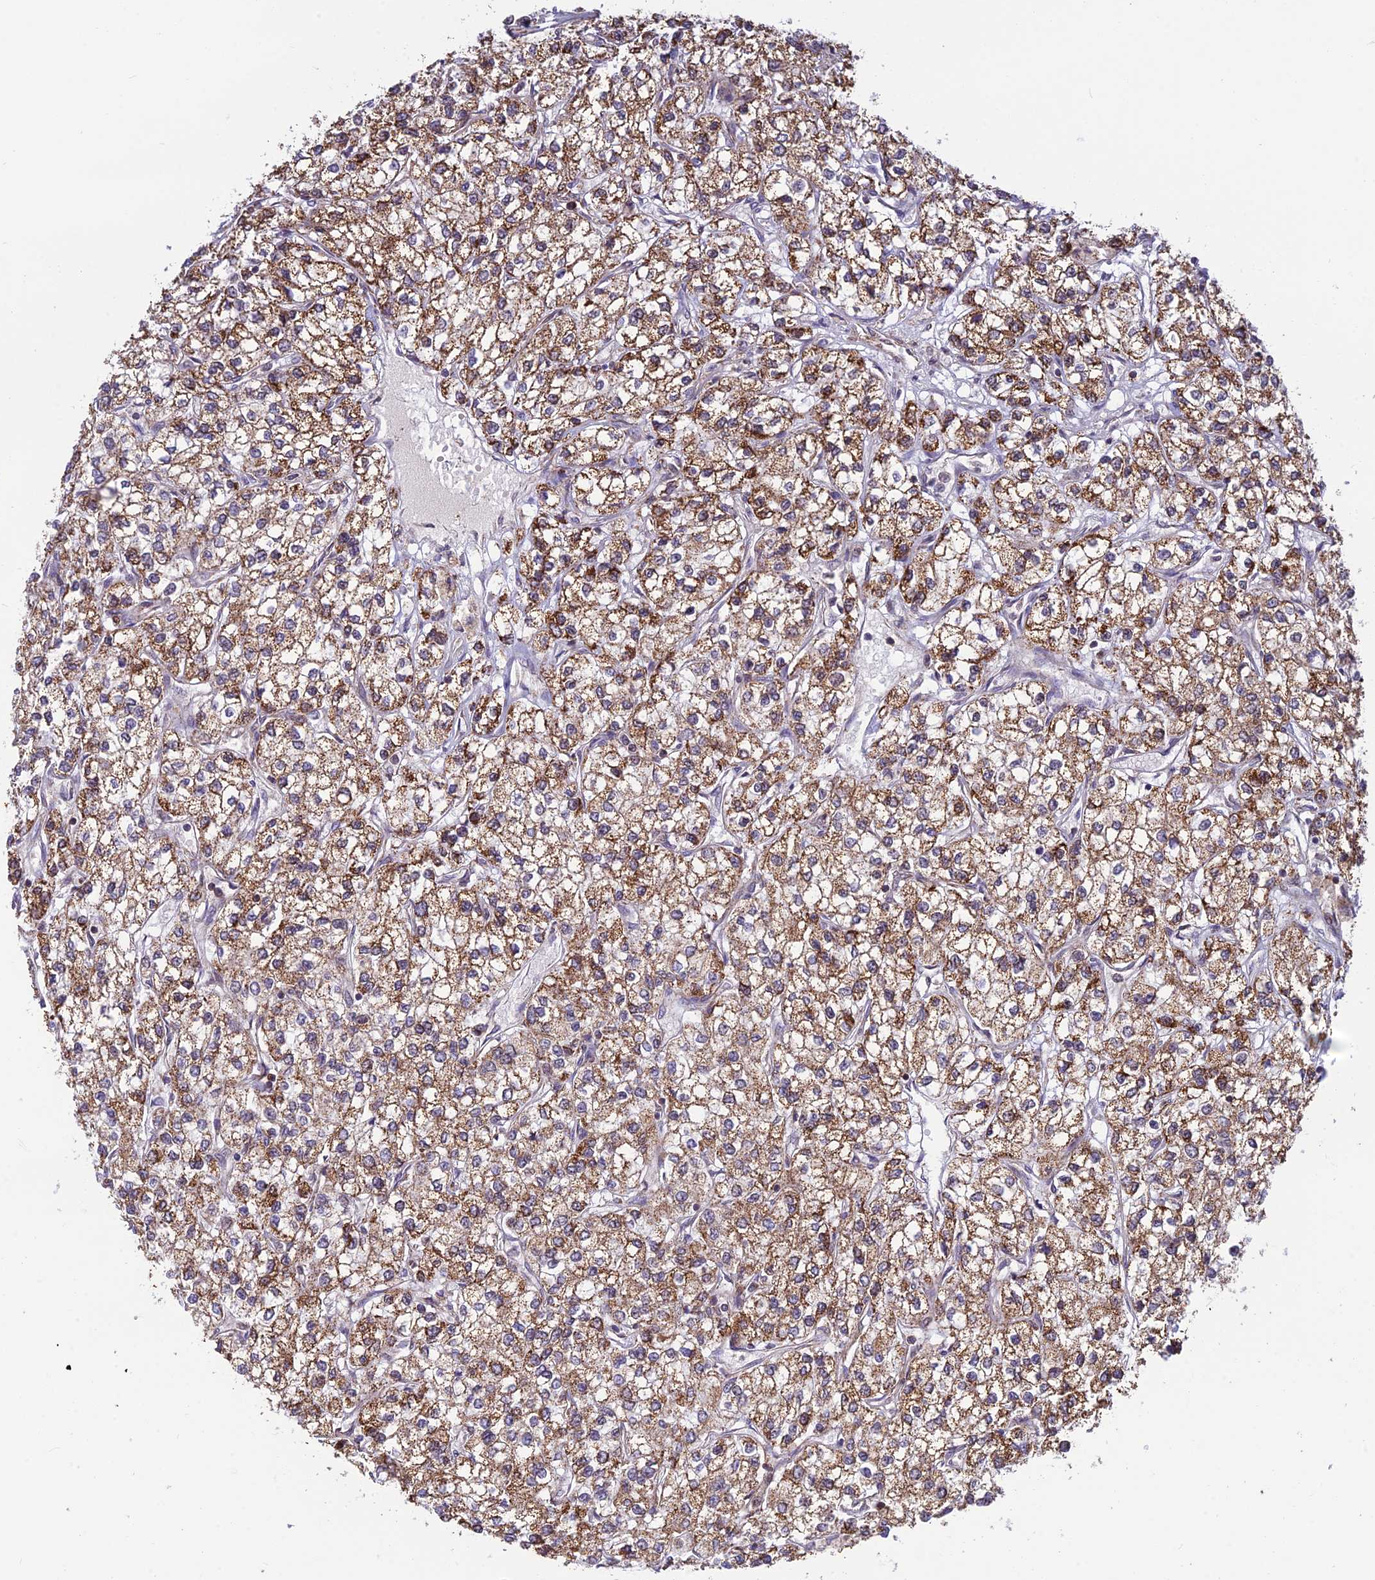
{"staining": {"intensity": "moderate", "quantity": ">75%", "location": "cytoplasmic/membranous"}, "tissue": "renal cancer", "cell_type": "Tumor cells", "image_type": "cancer", "snomed": [{"axis": "morphology", "description": "Adenocarcinoma, NOS"}, {"axis": "topography", "description": "Kidney"}], "caption": "Renal cancer (adenocarcinoma) stained for a protein exhibits moderate cytoplasmic/membranous positivity in tumor cells.", "gene": "POLR1G", "patient": {"sex": "male", "age": 80}}